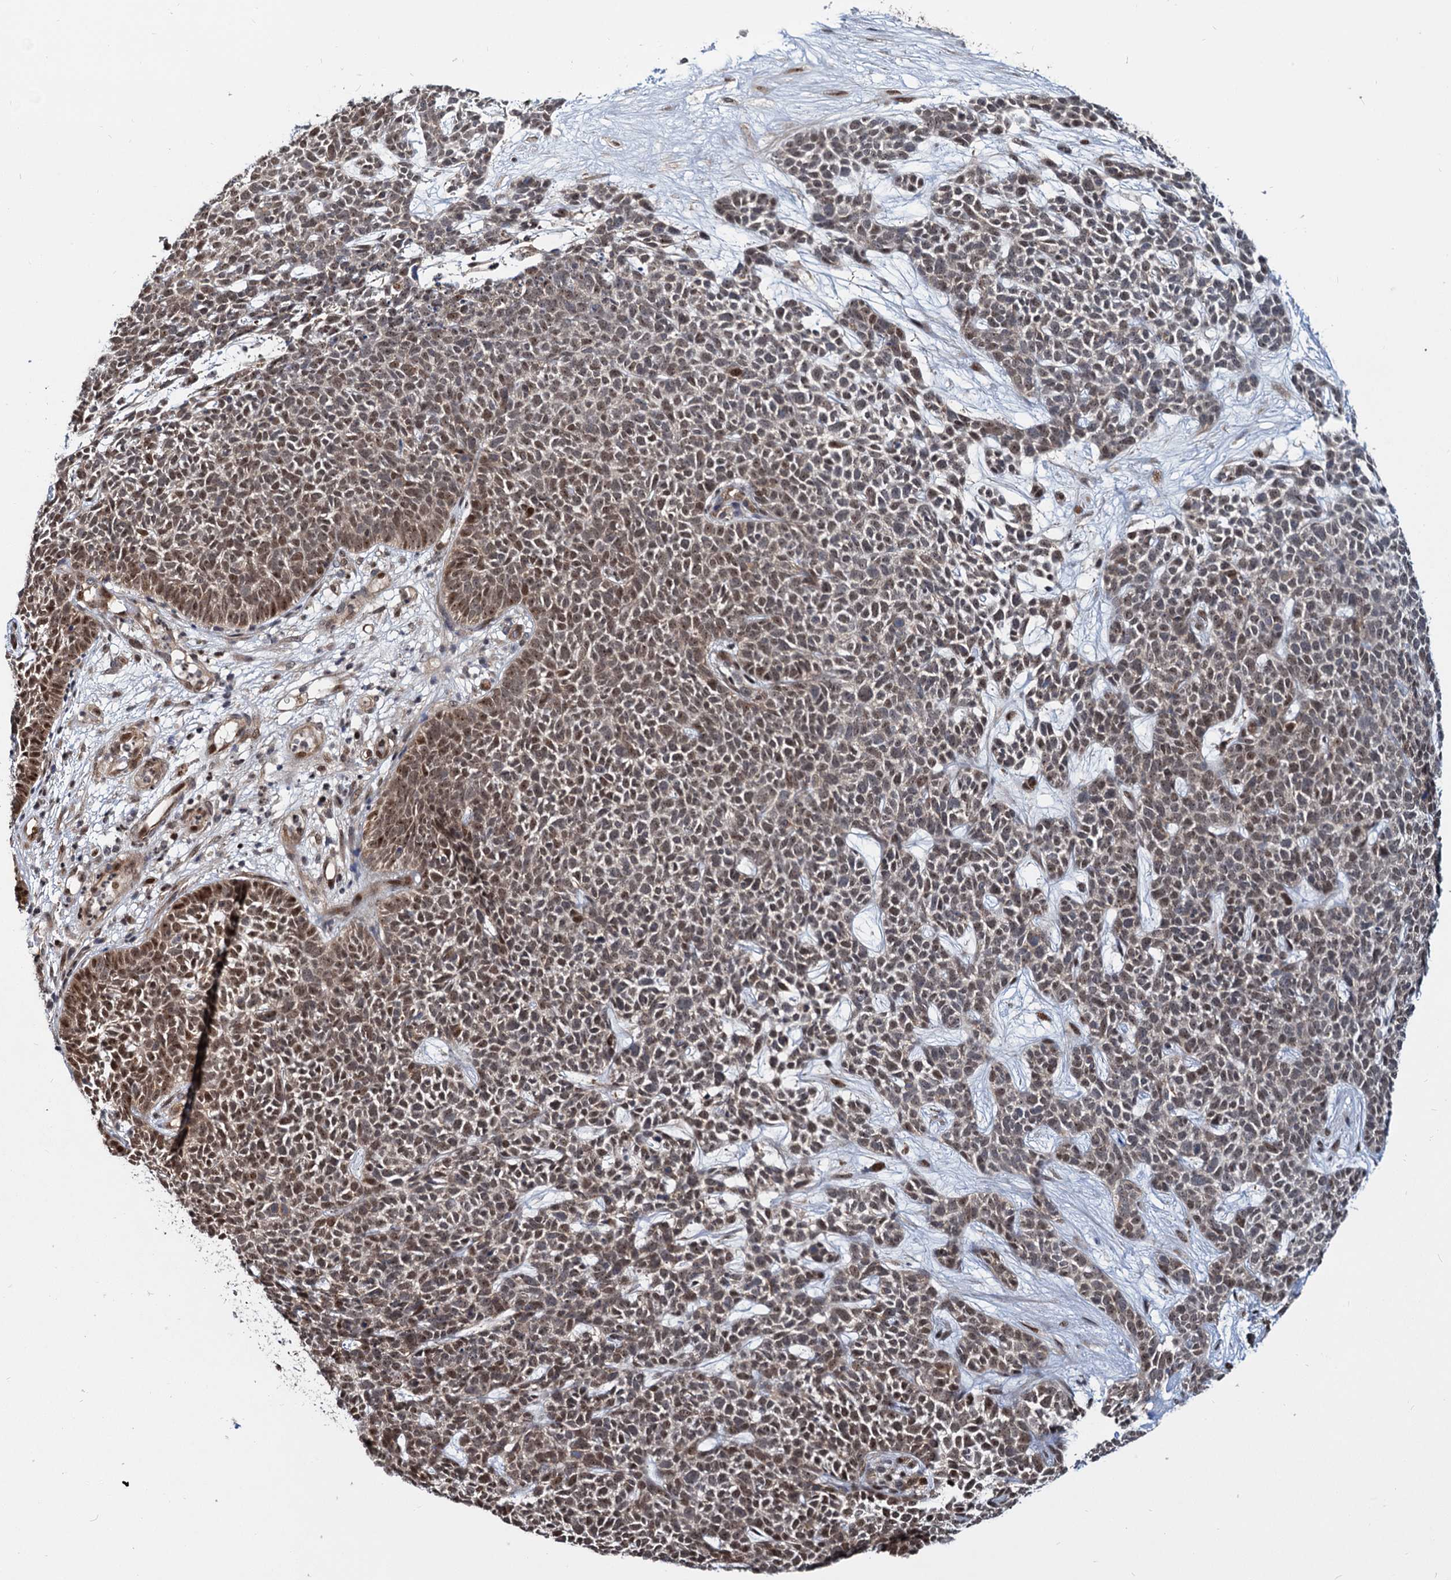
{"staining": {"intensity": "moderate", "quantity": ">75%", "location": "nuclear"}, "tissue": "skin cancer", "cell_type": "Tumor cells", "image_type": "cancer", "snomed": [{"axis": "morphology", "description": "Basal cell carcinoma"}, {"axis": "topography", "description": "Skin"}], "caption": "The immunohistochemical stain labels moderate nuclear expression in tumor cells of skin cancer (basal cell carcinoma) tissue.", "gene": "UBLCP1", "patient": {"sex": "female", "age": 84}}